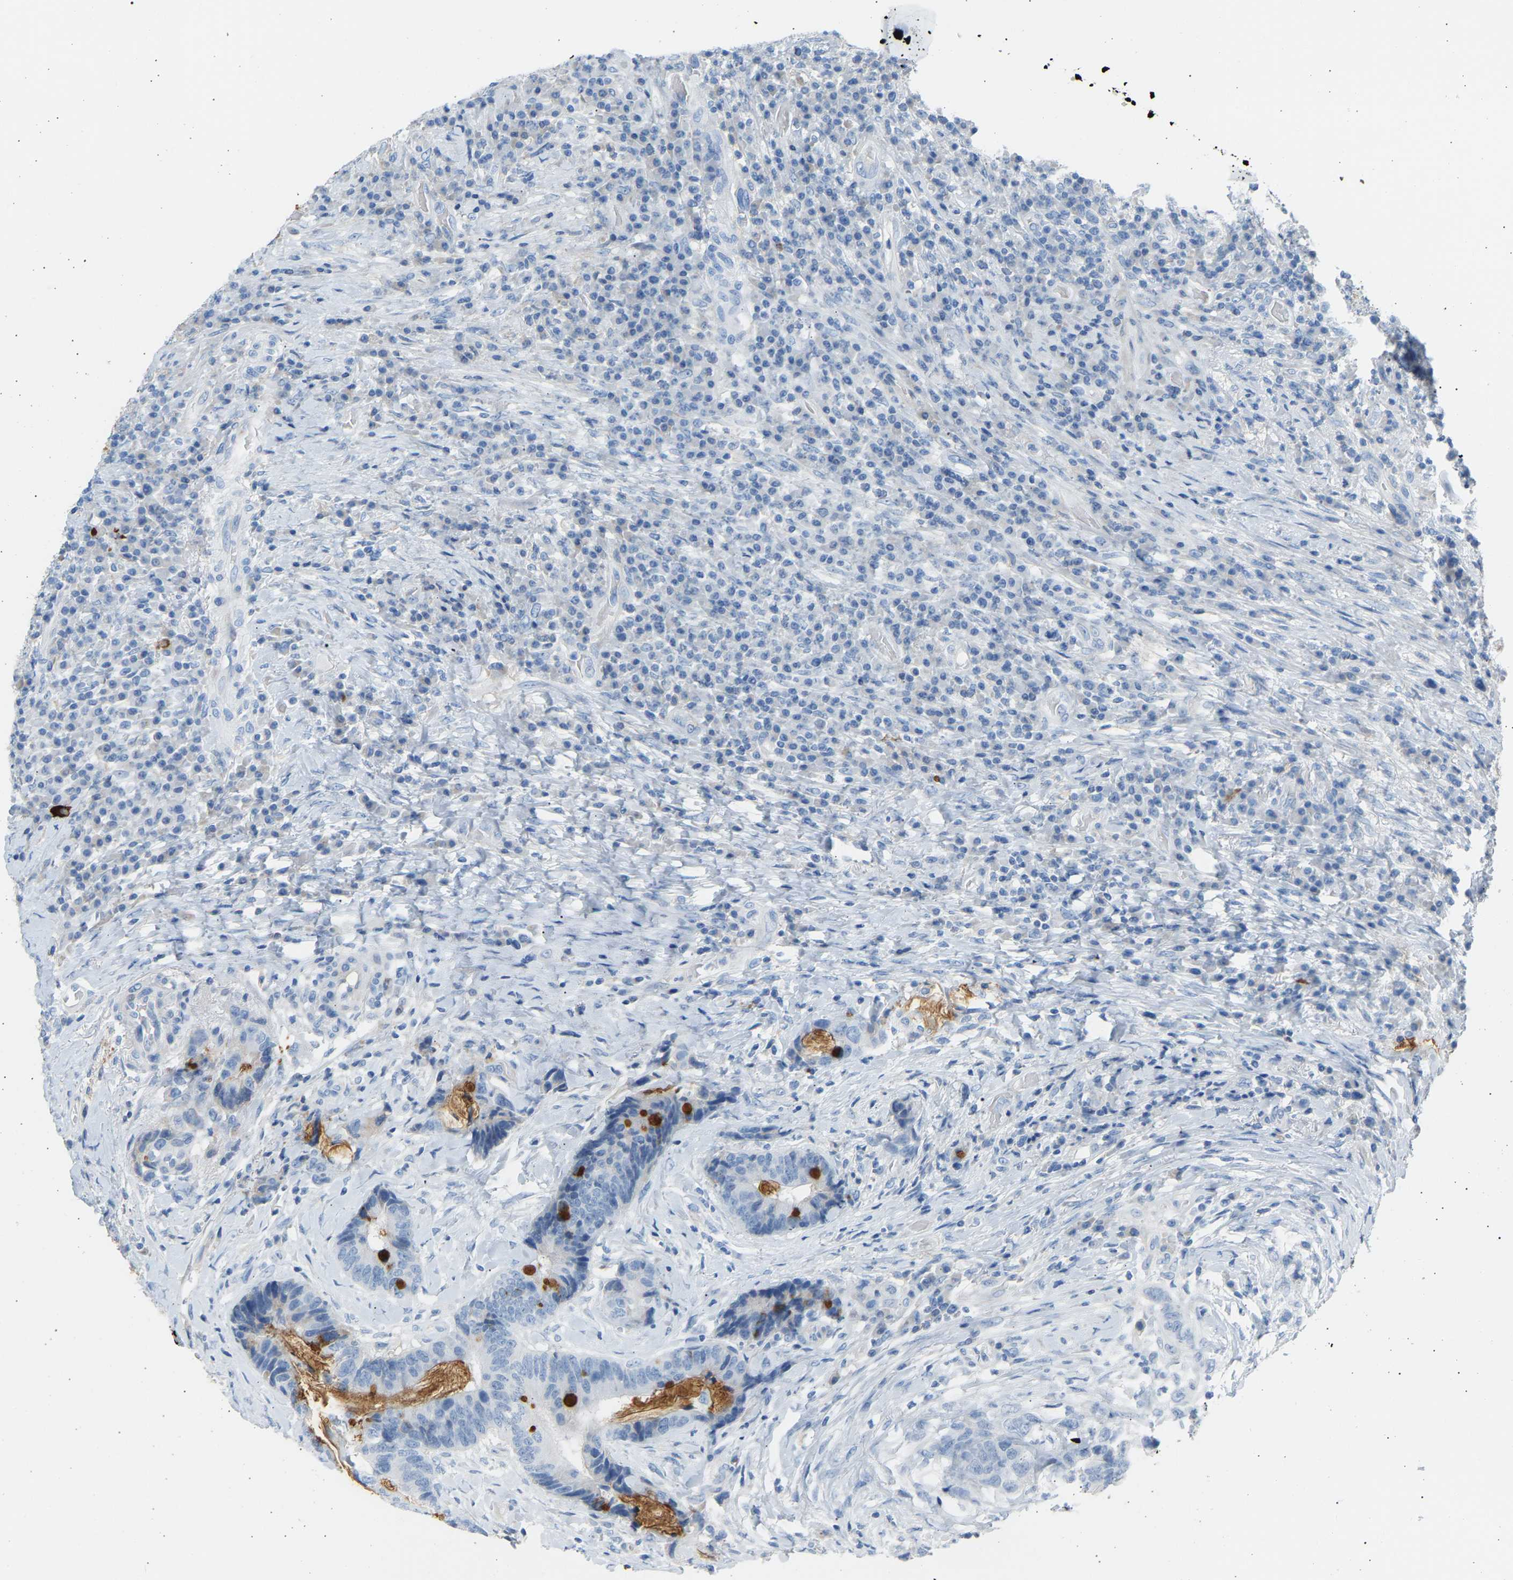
{"staining": {"intensity": "strong", "quantity": "<25%", "location": "cytoplasmic/membranous"}, "tissue": "colorectal cancer", "cell_type": "Tumor cells", "image_type": "cancer", "snomed": [{"axis": "morphology", "description": "Adenocarcinoma, NOS"}, {"axis": "topography", "description": "Rectum"}, {"axis": "topography", "description": "Anal"}], "caption": "Tumor cells display medium levels of strong cytoplasmic/membranous expression in approximately <25% of cells in human colorectal cancer (adenocarcinoma).", "gene": "GNAS", "patient": {"sex": "female", "age": 89}}